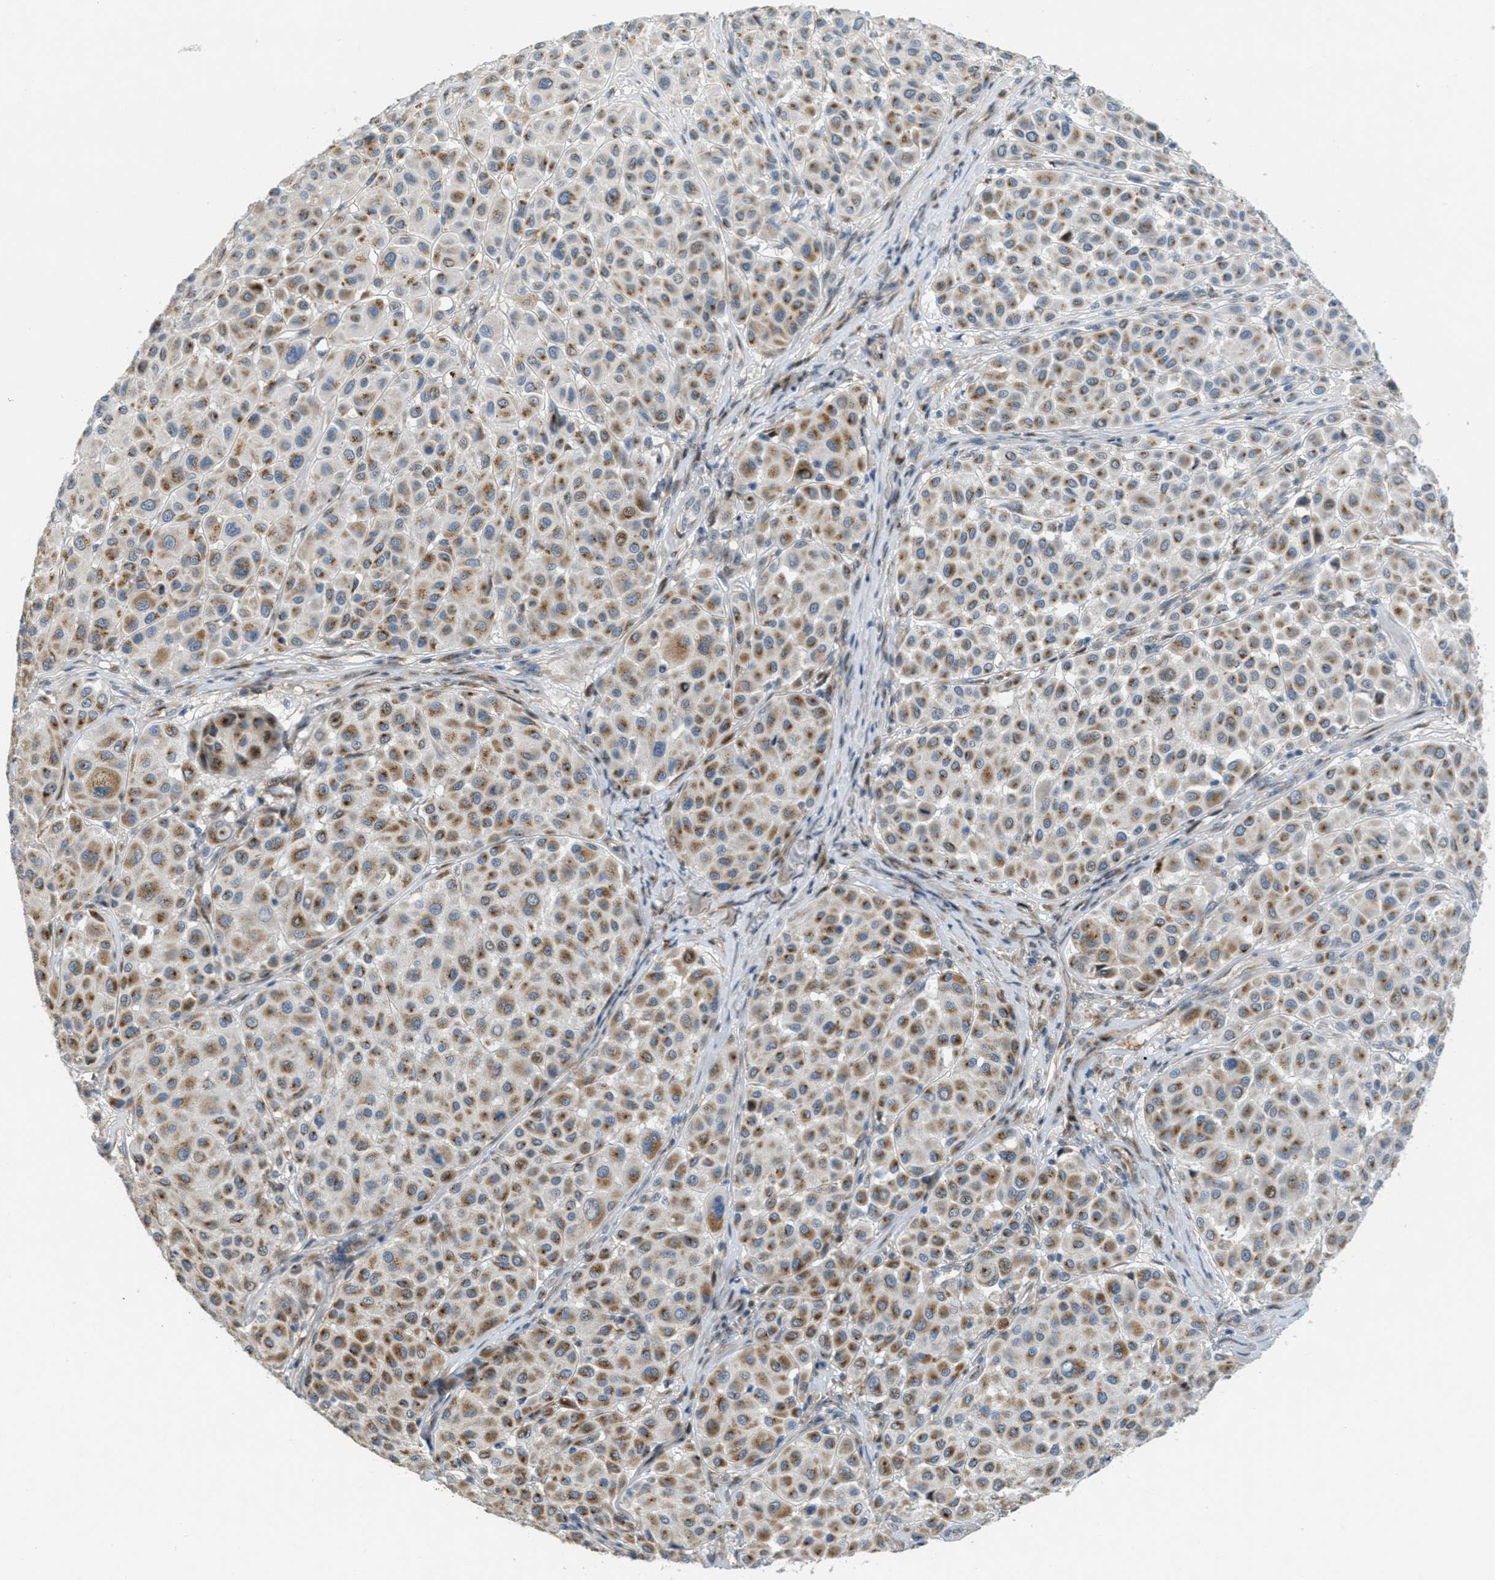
{"staining": {"intensity": "moderate", "quantity": ">75%", "location": "cytoplasmic/membranous"}, "tissue": "melanoma", "cell_type": "Tumor cells", "image_type": "cancer", "snomed": [{"axis": "morphology", "description": "Malignant melanoma, Metastatic site"}, {"axis": "topography", "description": "Soft tissue"}], "caption": "Tumor cells display medium levels of moderate cytoplasmic/membranous expression in about >75% of cells in melanoma.", "gene": "ZFPL1", "patient": {"sex": "male", "age": 41}}